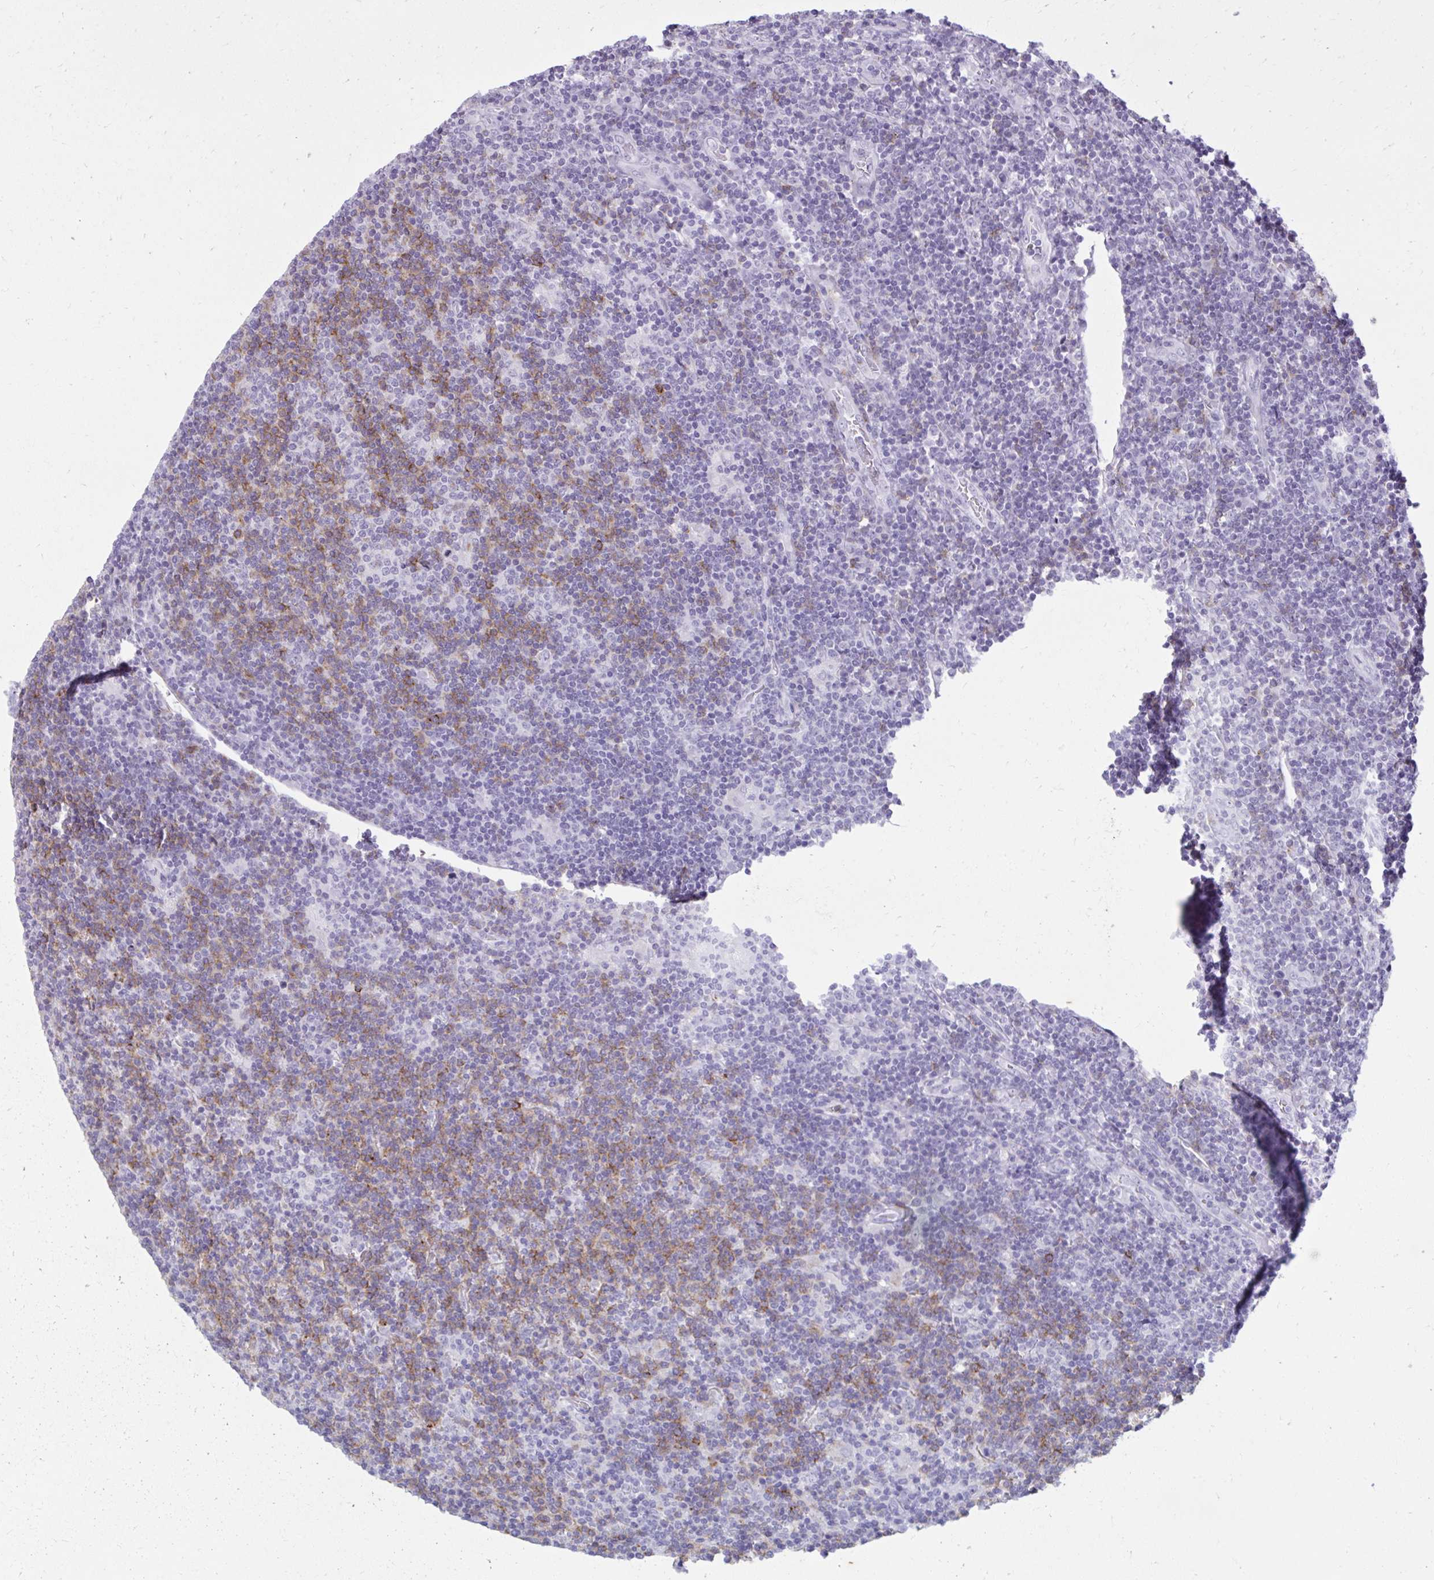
{"staining": {"intensity": "negative", "quantity": "none", "location": "none"}, "tissue": "lymphoma", "cell_type": "Tumor cells", "image_type": "cancer", "snomed": [{"axis": "morphology", "description": "Hodgkin's disease, NOS"}, {"axis": "topography", "description": "Lymph node"}], "caption": "Immunohistochemistry (IHC) histopathology image of neoplastic tissue: human Hodgkin's disease stained with DAB (3,3'-diaminobenzidine) displays no significant protein positivity in tumor cells.", "gene": "OR4B1", "patient": {"sex": "male", "age": 40}}